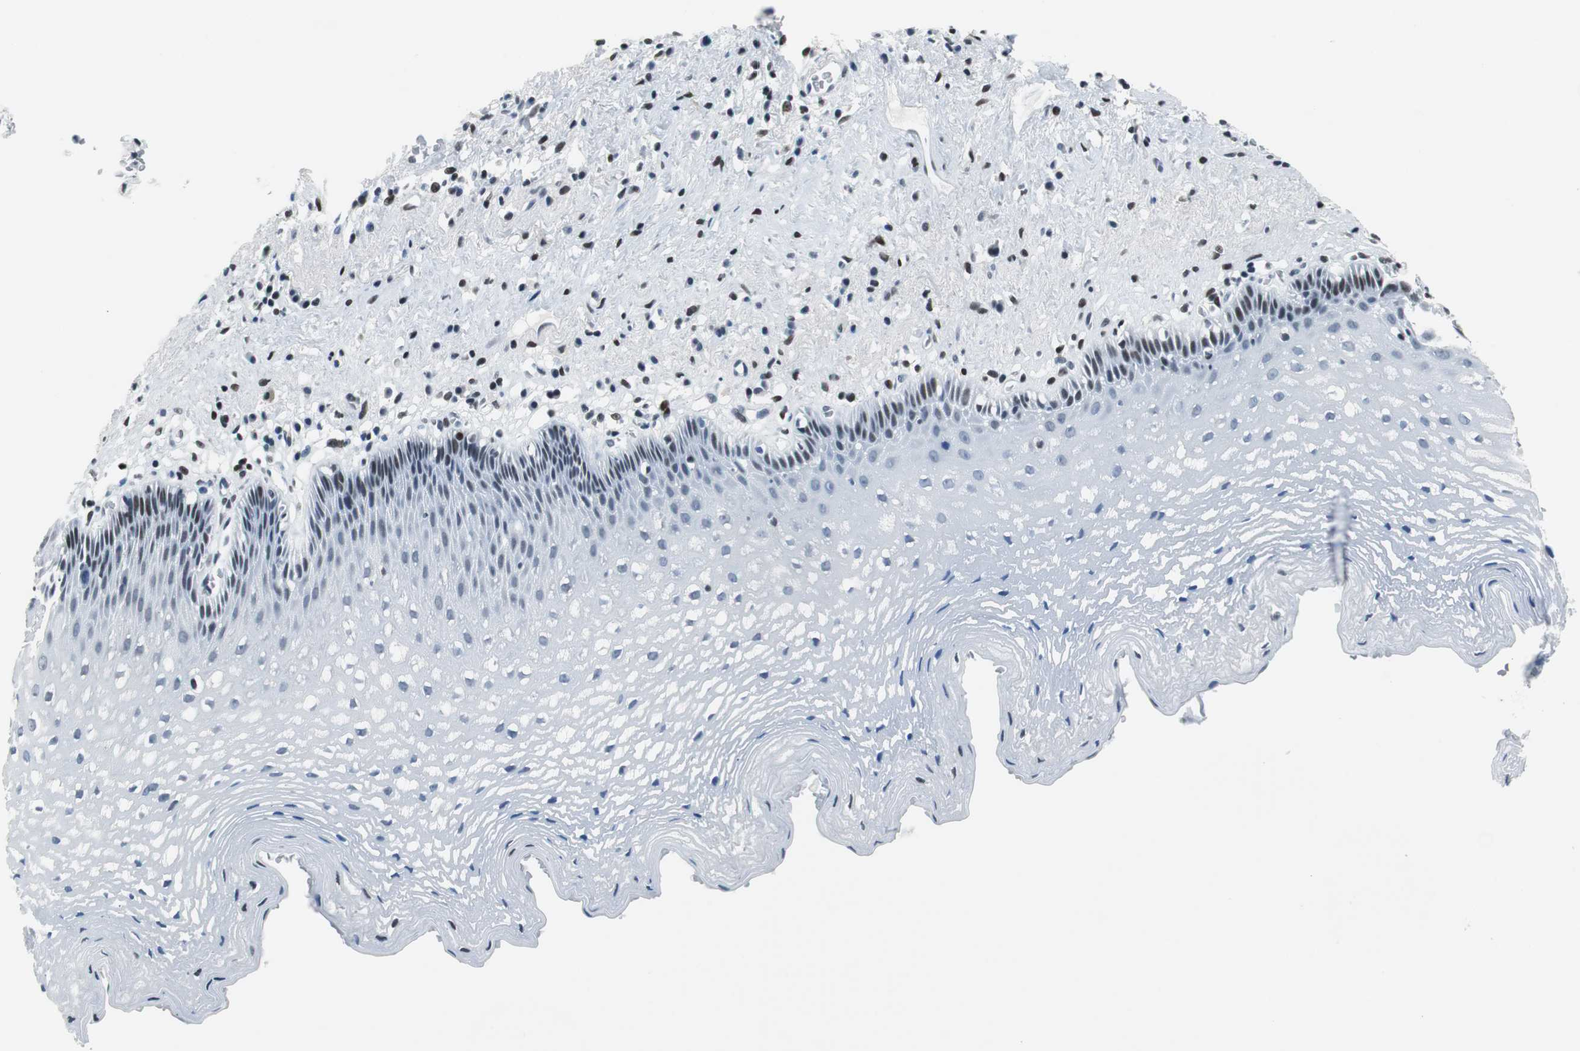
{"staining": {"intensity": "weak", "quantity": "<25%", "location": "nuclear"}, "tissue": "esophagus", "cell_type": "Squamous epithelial cells", "image_type": "normal", "snomed": [{"axis": "morphology", "description": "Normal tissue, NOS"}, {"axis": "topography", "description": "Esophagus"}], "caption": "High magnification brightfield microscopy of benign esophagus stained with DAB (3,3'-diaminobenzidine) (brown) and counterstained with hematoxylin (blue): squamous epithelial cells show no significant expression. (Brightfield microscopy of DAB (3,3'-diaminobenzidine) immunohistochemistry (IHC) at high magnification).", "gene": "HDAC3", "patient": {"sex": "female", "age": 70}}